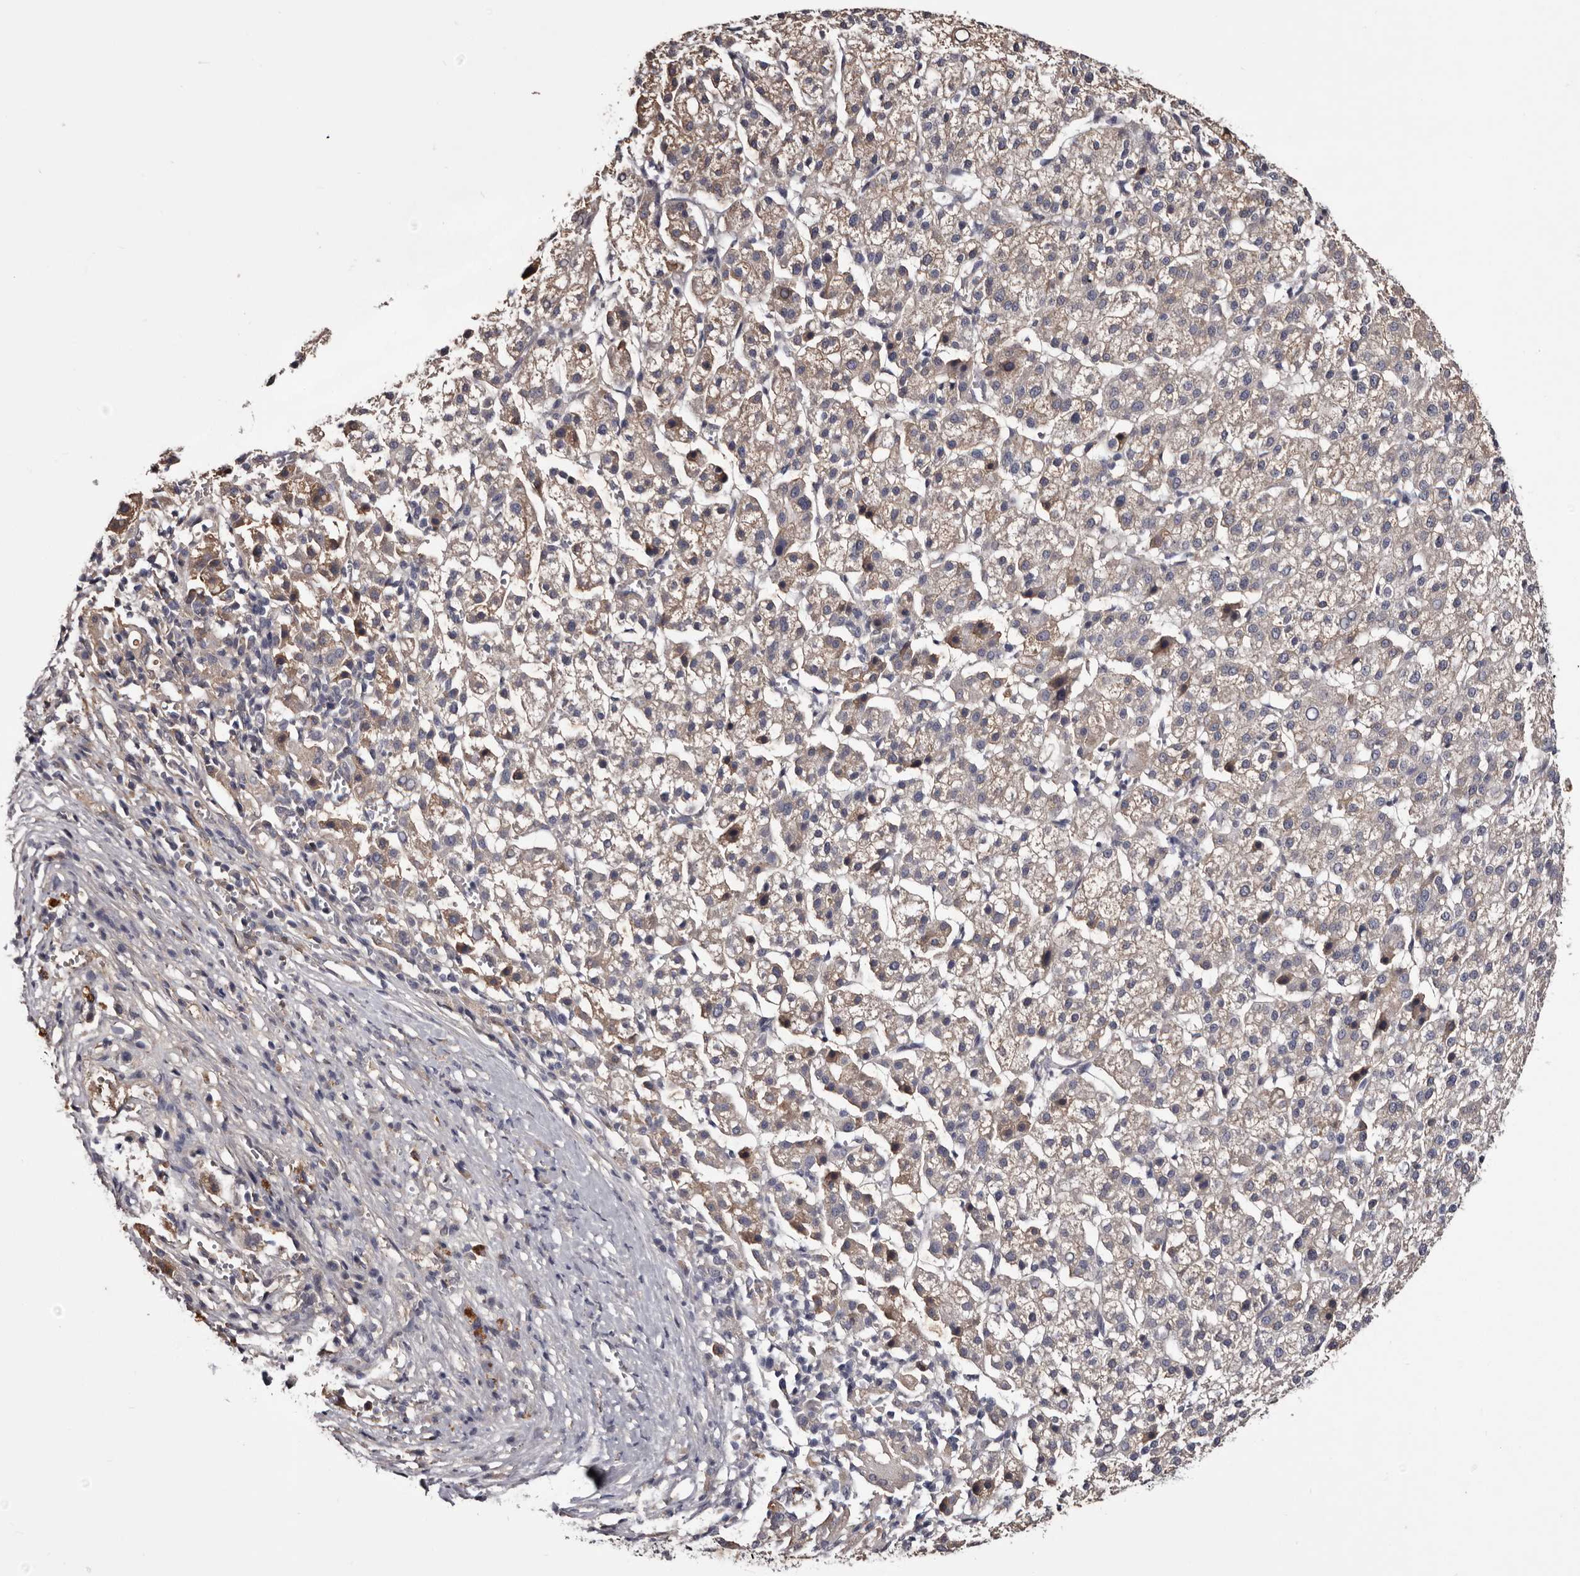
{"staining": {"intensity": "weak", "quantity": "25%-75%", "location": "cytoplasmic/membranous"}, "tissue": "liver cancer", "cell_type": "Tumor cells", "image_type": "cancer", "snomed": [{"axis": "morphology", "description": "Carcinoma, Hepatocellular, NOS"}, {"axis": "topography", "description": "Liver"}], "caption": "A low amount of weak cytoplasmic/membranous positivity is identified in approximately 25%-75% of tumor cells in liver cancer tissue.", "gene": "CYP1B1", "patient": {"sex": "female", "age": 58}}